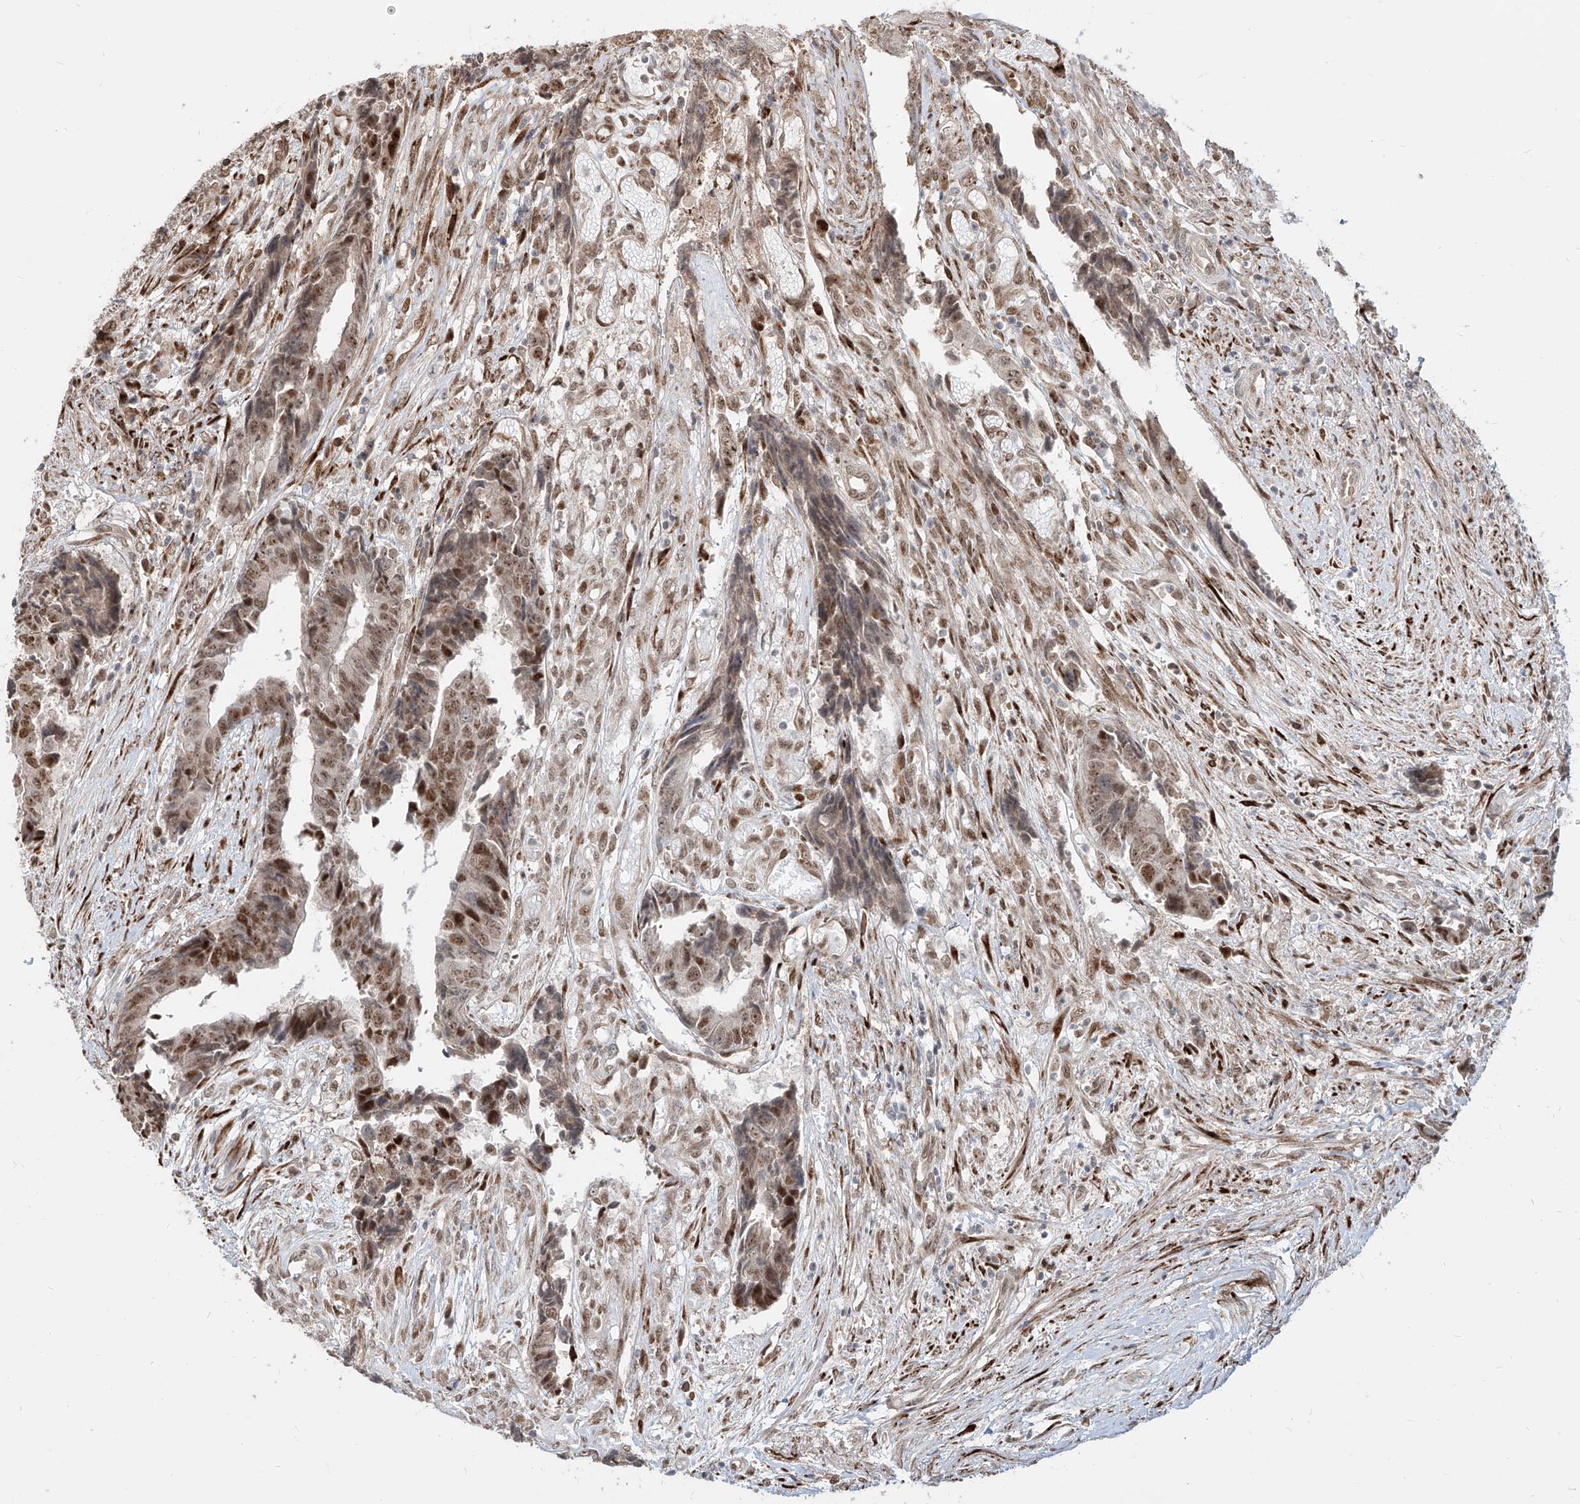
{"staining": {"intensity": "moderate", "quantity": ">75%", "location": "nuclear"}, "tissue": "colorectal cancer", "cell_type": "Tumor cells", "image_type": "cancer", "snomed": [{"axis": "morphology", "description": "Adenocarcinoma, NOS"}, {"axis": "topography", "description": "Rectum"}], "caption": "Immunohistochemistry (IHC) (DAB (3,3'-diaminobenzidine)) staining of human colorectal cancer (adenocarcinoma) displays moderate nuclear protein staining in approximately >75% of tumor cells.", "gene": "ZNF710", "patient": {"sex": "male", "age": 84}}